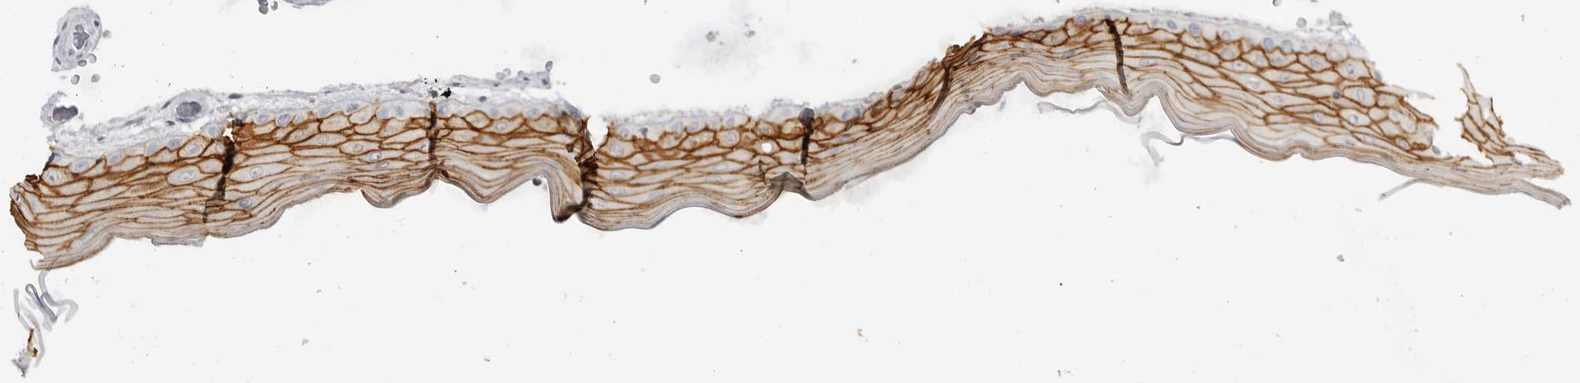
{"staining": {"intensity": "strong", "quantity": ">75%", "location": "cytoplasmic/membranous"}, "tissue": "oral mucosa", "cell_type": "Squamous epithelial cells", "image_type": "normal", "snomed": [{"axis": "morphology", "description": "Normal tissue, NOS"}, {"axis": "topography", "description": "Oral tissue"}], "caption": "The photomicrograph shows immunohistochemical staining of unremarkable oral mucosa. There is strong cytoplasmic/membranous positivity is present in about >75% of squamous epithelial cells.", "gene": "LY6D", "patient": {"sex": "male", "age": 13}}